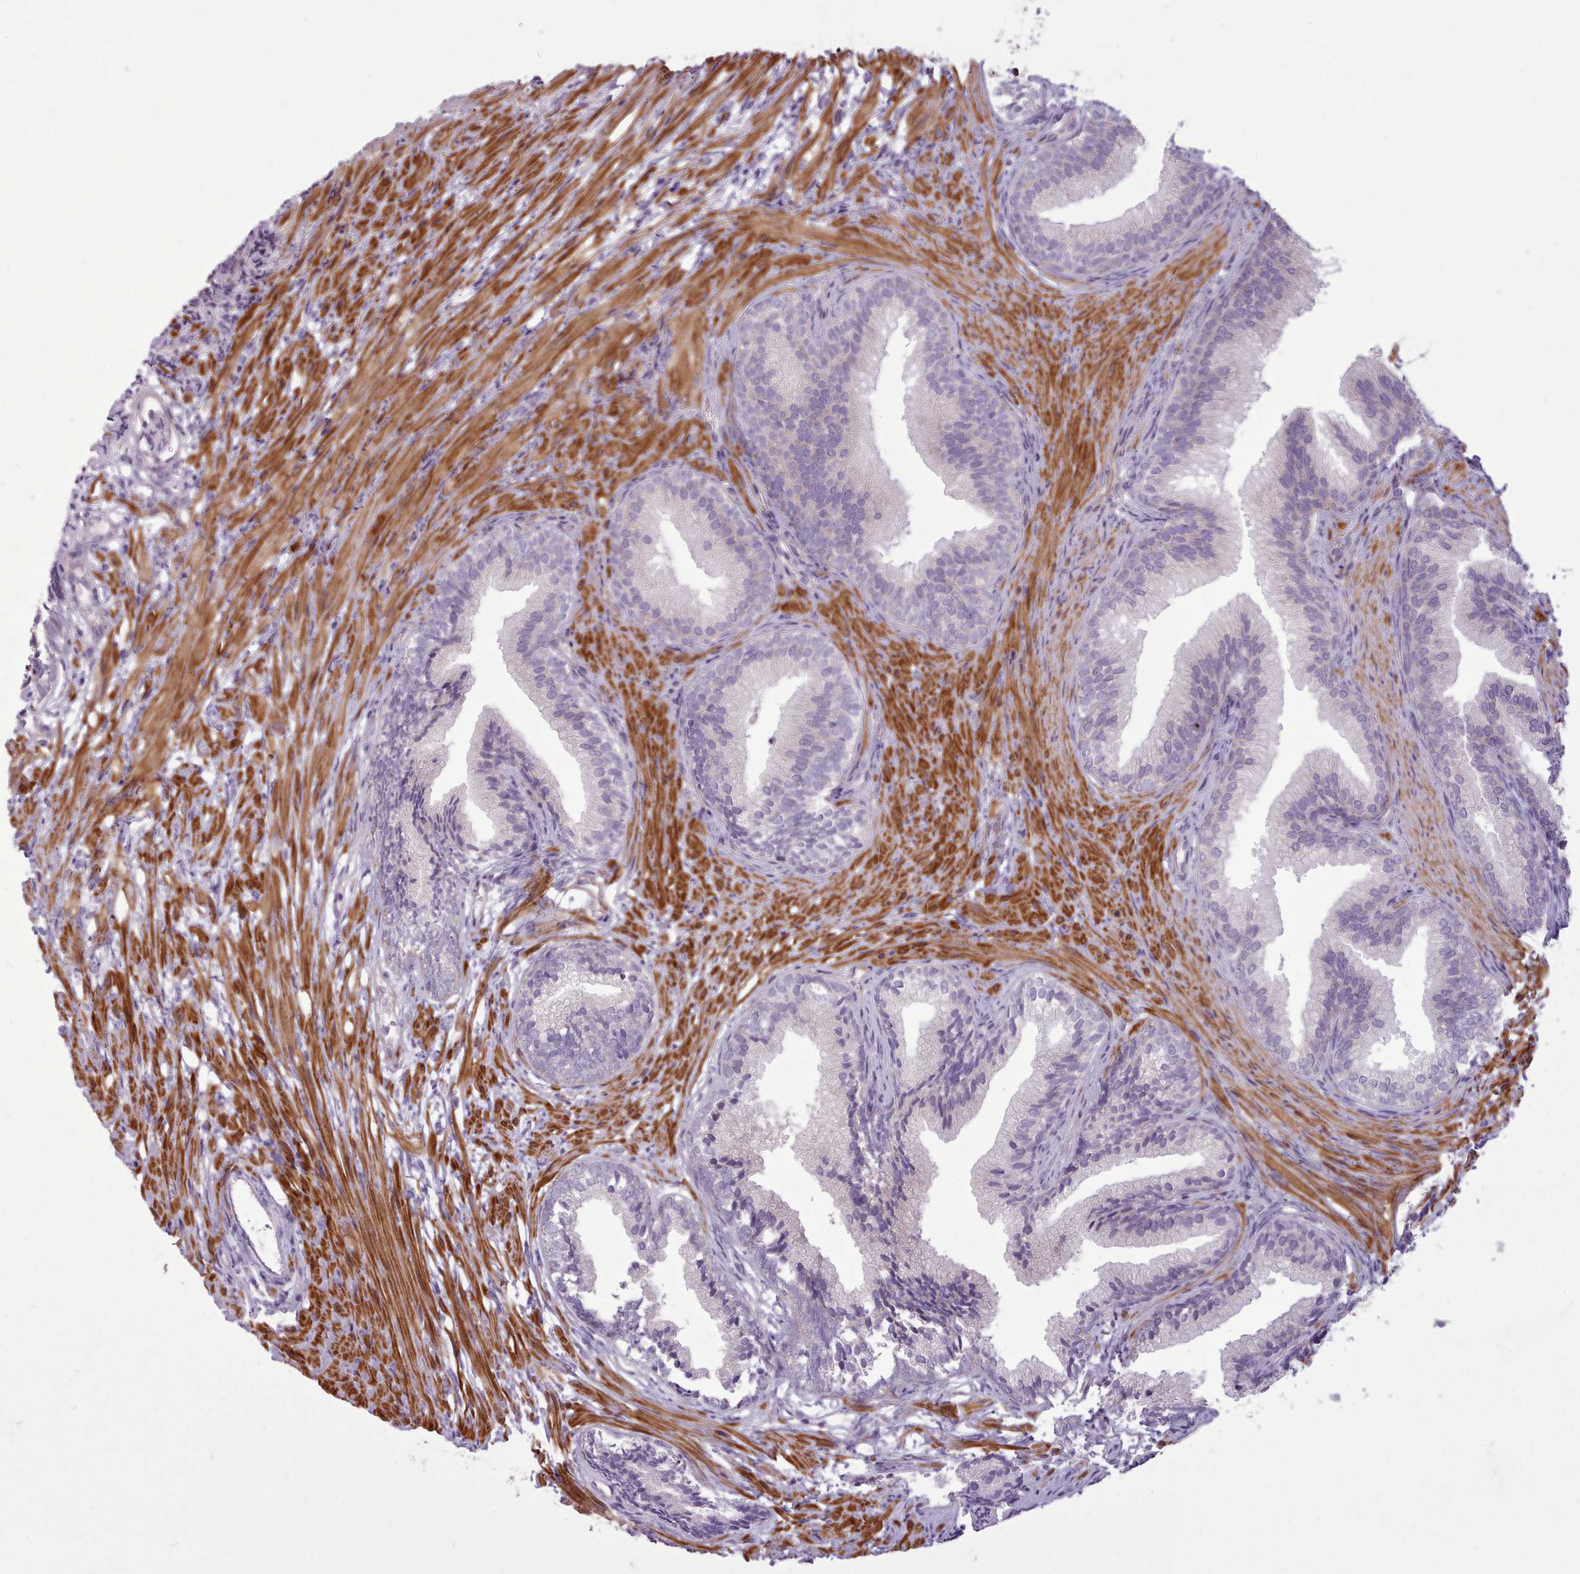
{"staining": {"intensity": "negative", "quantity": "none", "location": "none"}, "tissue": "prostate", "cell_type": "Glandular cells", "image_type": "normal", "snomed": [{"axis": "morphology", "description": "Normal tissue, NOS"}, {"axis": "topography", "description": "Prostate"}], "caption": "Immunohistochemical staining of unremarkable human prostate demonstrates no significant staining in glandular cells.", "gene": "AVL9", "patient": {"sex": "male", "age": 76}}